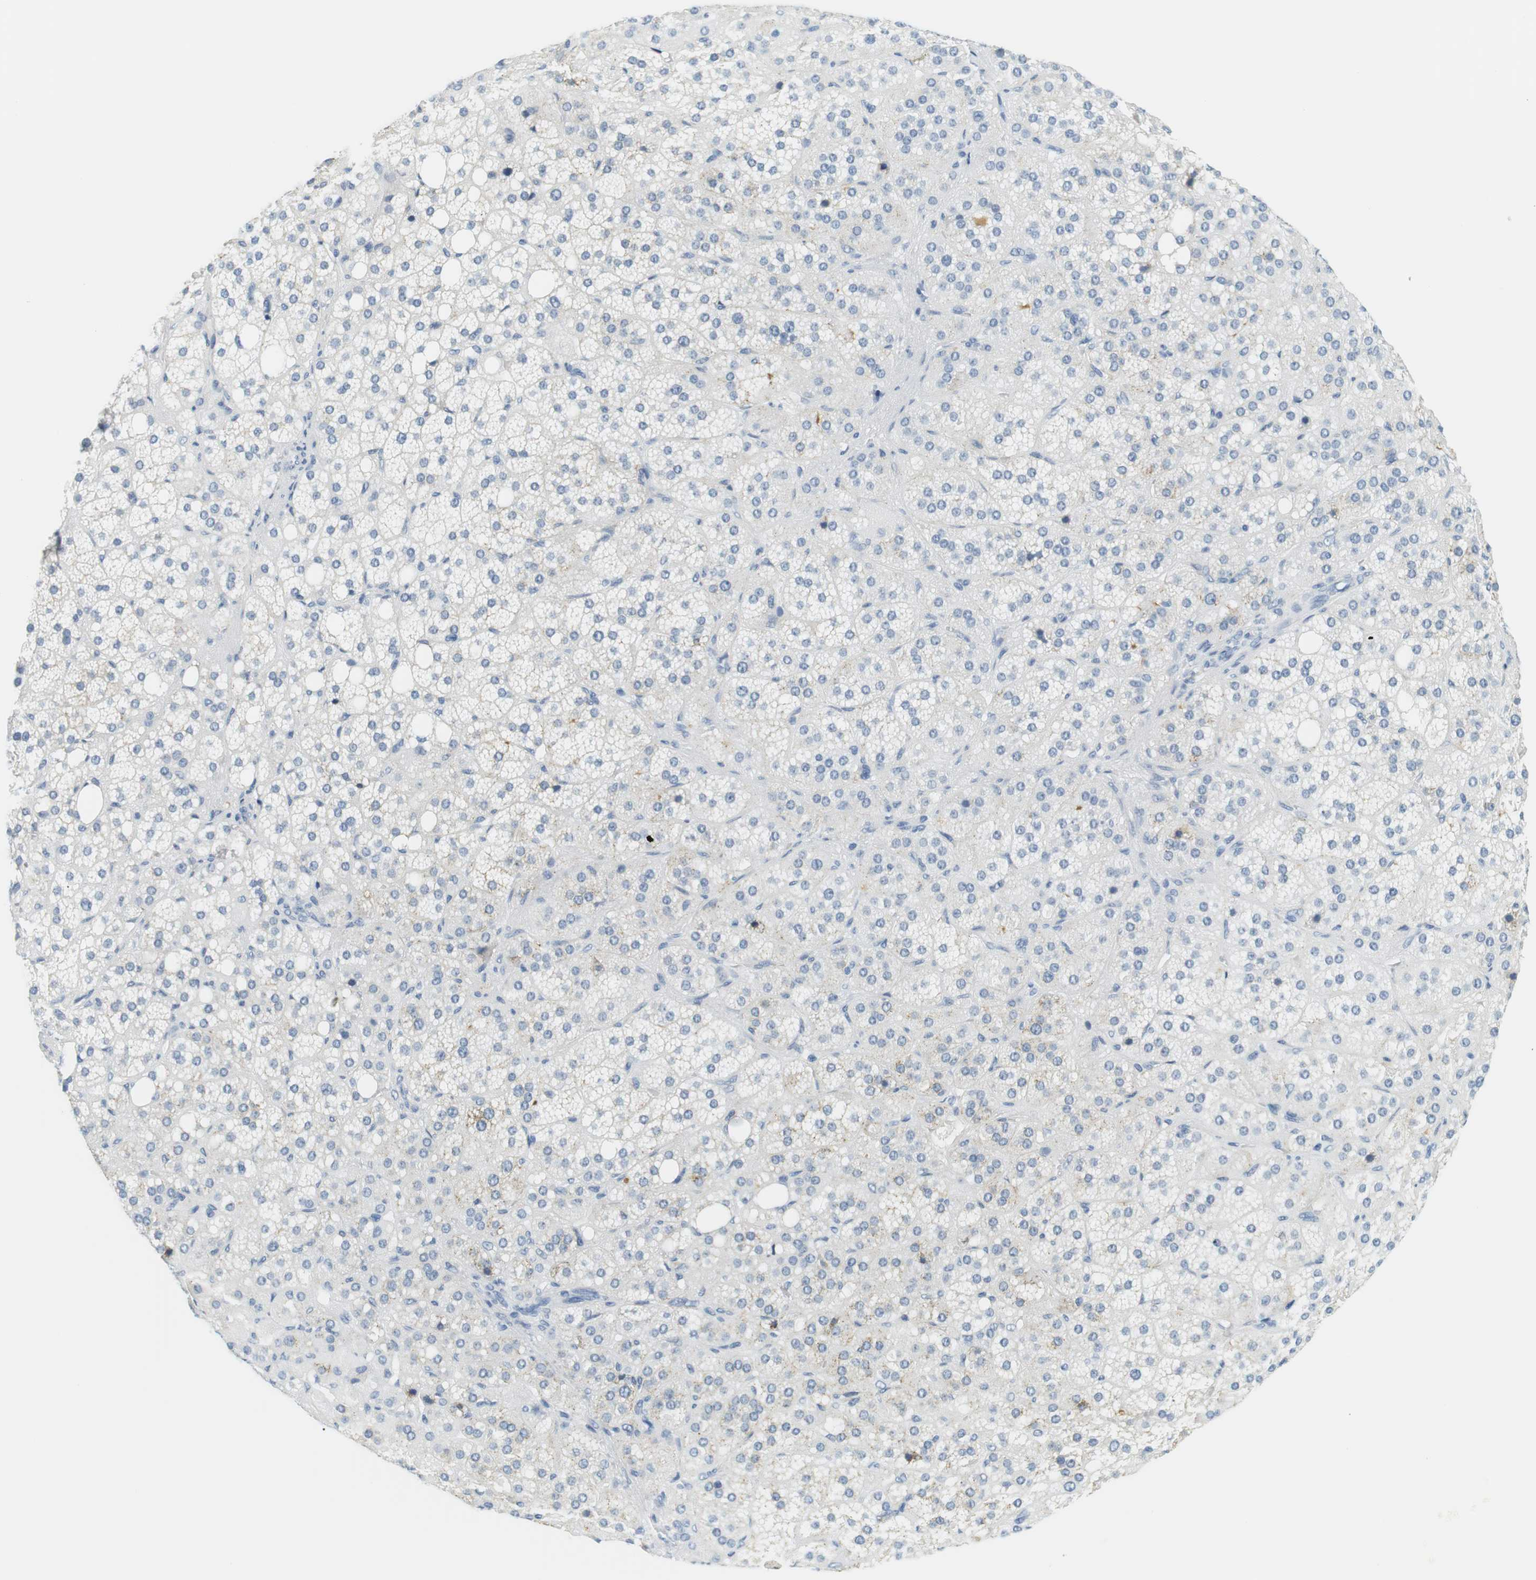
{"staining": {"intensity": "weak", "quantity": "<25%", "location": "cytoplasmic/membranous"}, "tissue": "adrenal gland", "cell_type": "Glandular cells", "image_type": "normal", "snomed": [{"axis": "morphology", "description": "Normal tissue, NOS"}, {"axis": "topography", "description": "Adrenal gland"}], "caption": "DAB immunohistochemical staining of benign human adrenal gland displays no significant expression in glandular cells.", "gene": "APOB", "patient": {"sex": "female", "age": 59}}